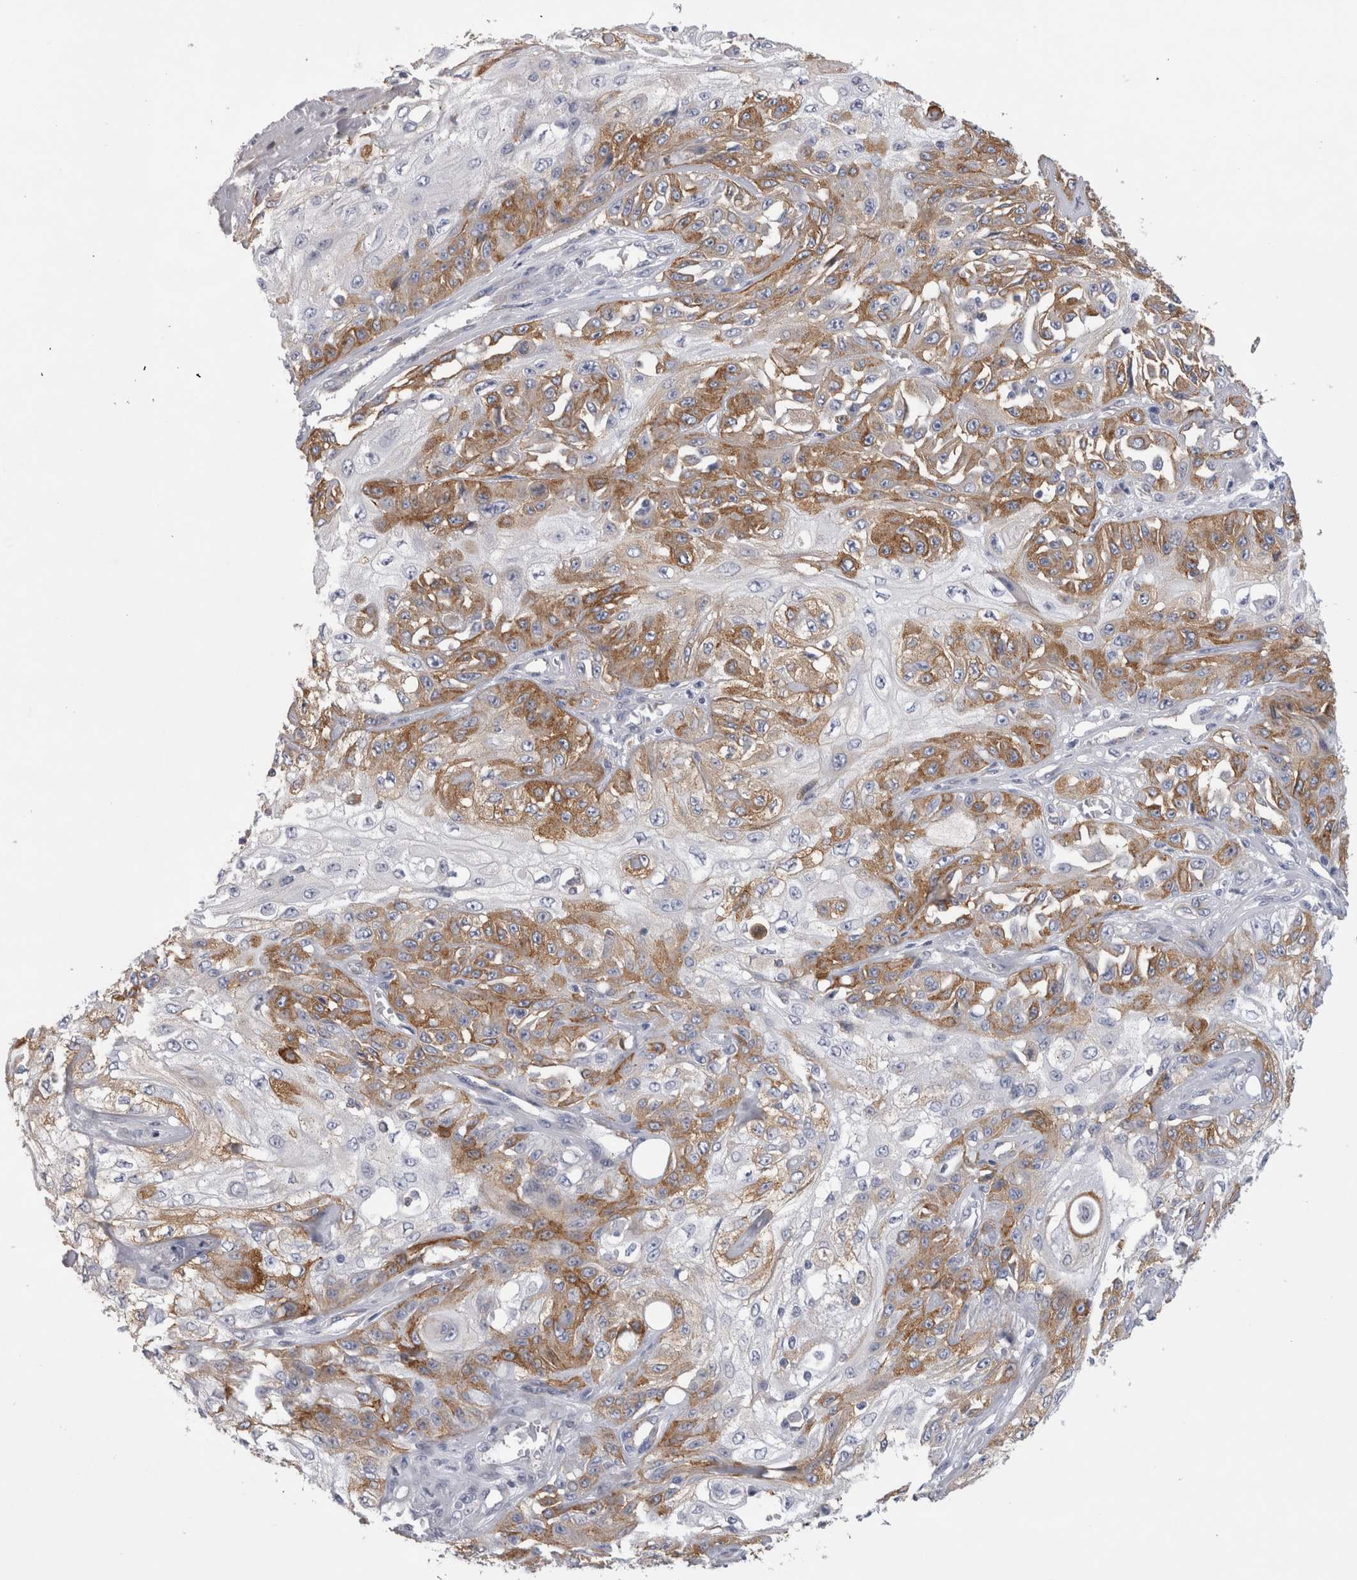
{"staining": {"intensity": "moderate", "quantity": ">75%", "location": "cytoplasmic/membranous"}, "tissue": "skin cancer", "cell_type": "Tumor cells", "image_type": "cancer", "snomed": [{"axis": "morphology", "description": "Squamous cell carcinoma, NOS"}, {"axis": "morphology", "description": "Squamous cell carcinoma, metastatic, NOS"}, {"axis": "topography", "description": "Skin"}, {"axis": "topography", "description": "Lymph node"}], "caption": "There is medium levels of moderate cytoplasmic/membranous expression in tumor cells of skin cancer, as demonstrated by immunohistochemical staining (brown color).", "gene": "ATXN3", "patient": {"sex": "male", "age": 75}}